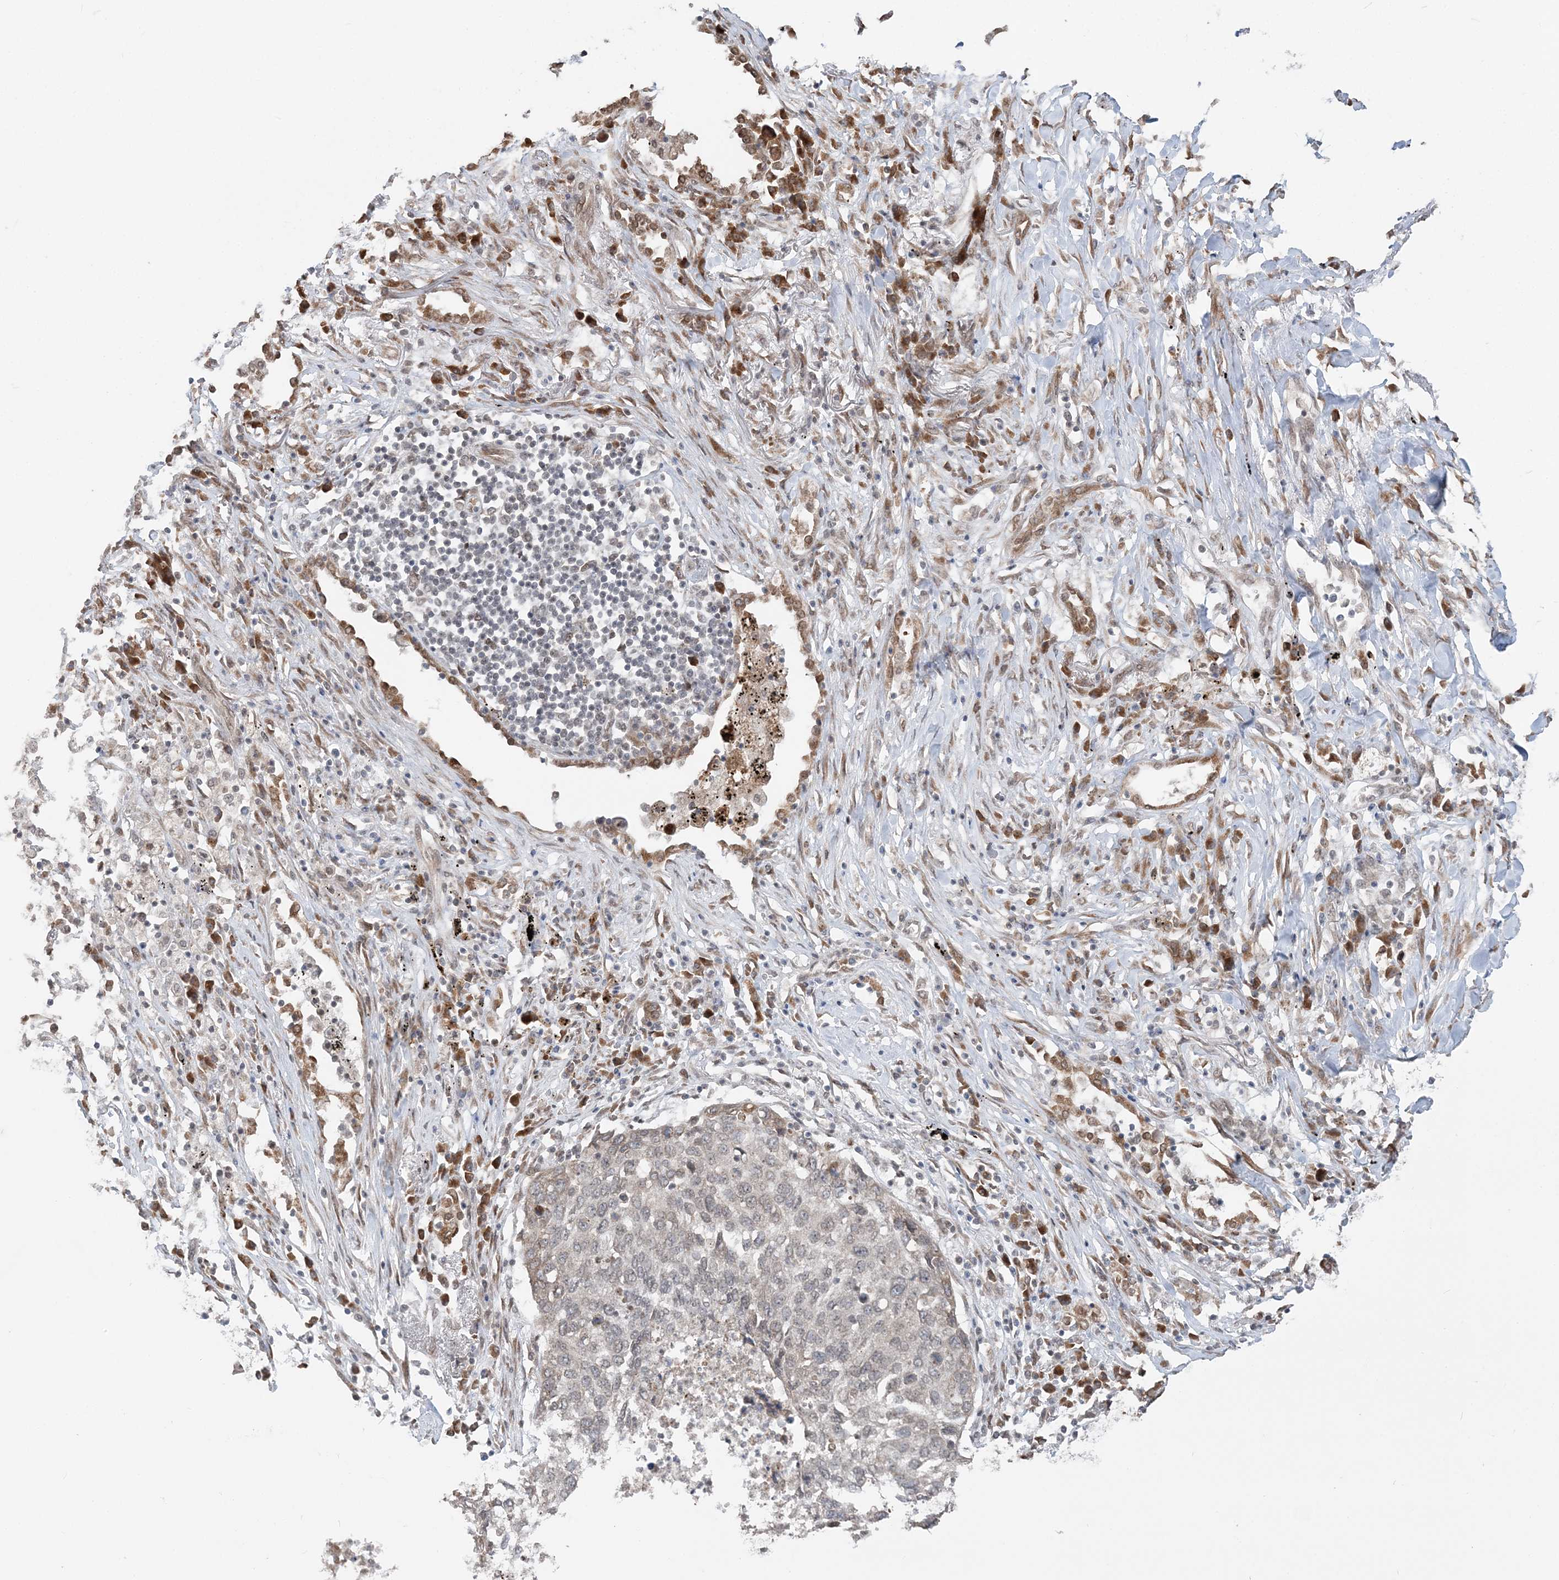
{"staining": {"intensity": "negative", "quantity": "none", "location": "none"}, "tissue": "lung cancer", "cell_type": "Tumor cells", "image_type": "cancer", "snomed": [{"axis": "morphology", "description": "Squamous cell carcinoma, NOS"}, {"axis": "topography", "description": "Lung"}], "caption": "A histopathology image of lung squamous cell carcinoma stained for a protein displays no brown staining in tumor cells.", "gene": "TMED10", "patient": {"sex": "female", "age": 63}}